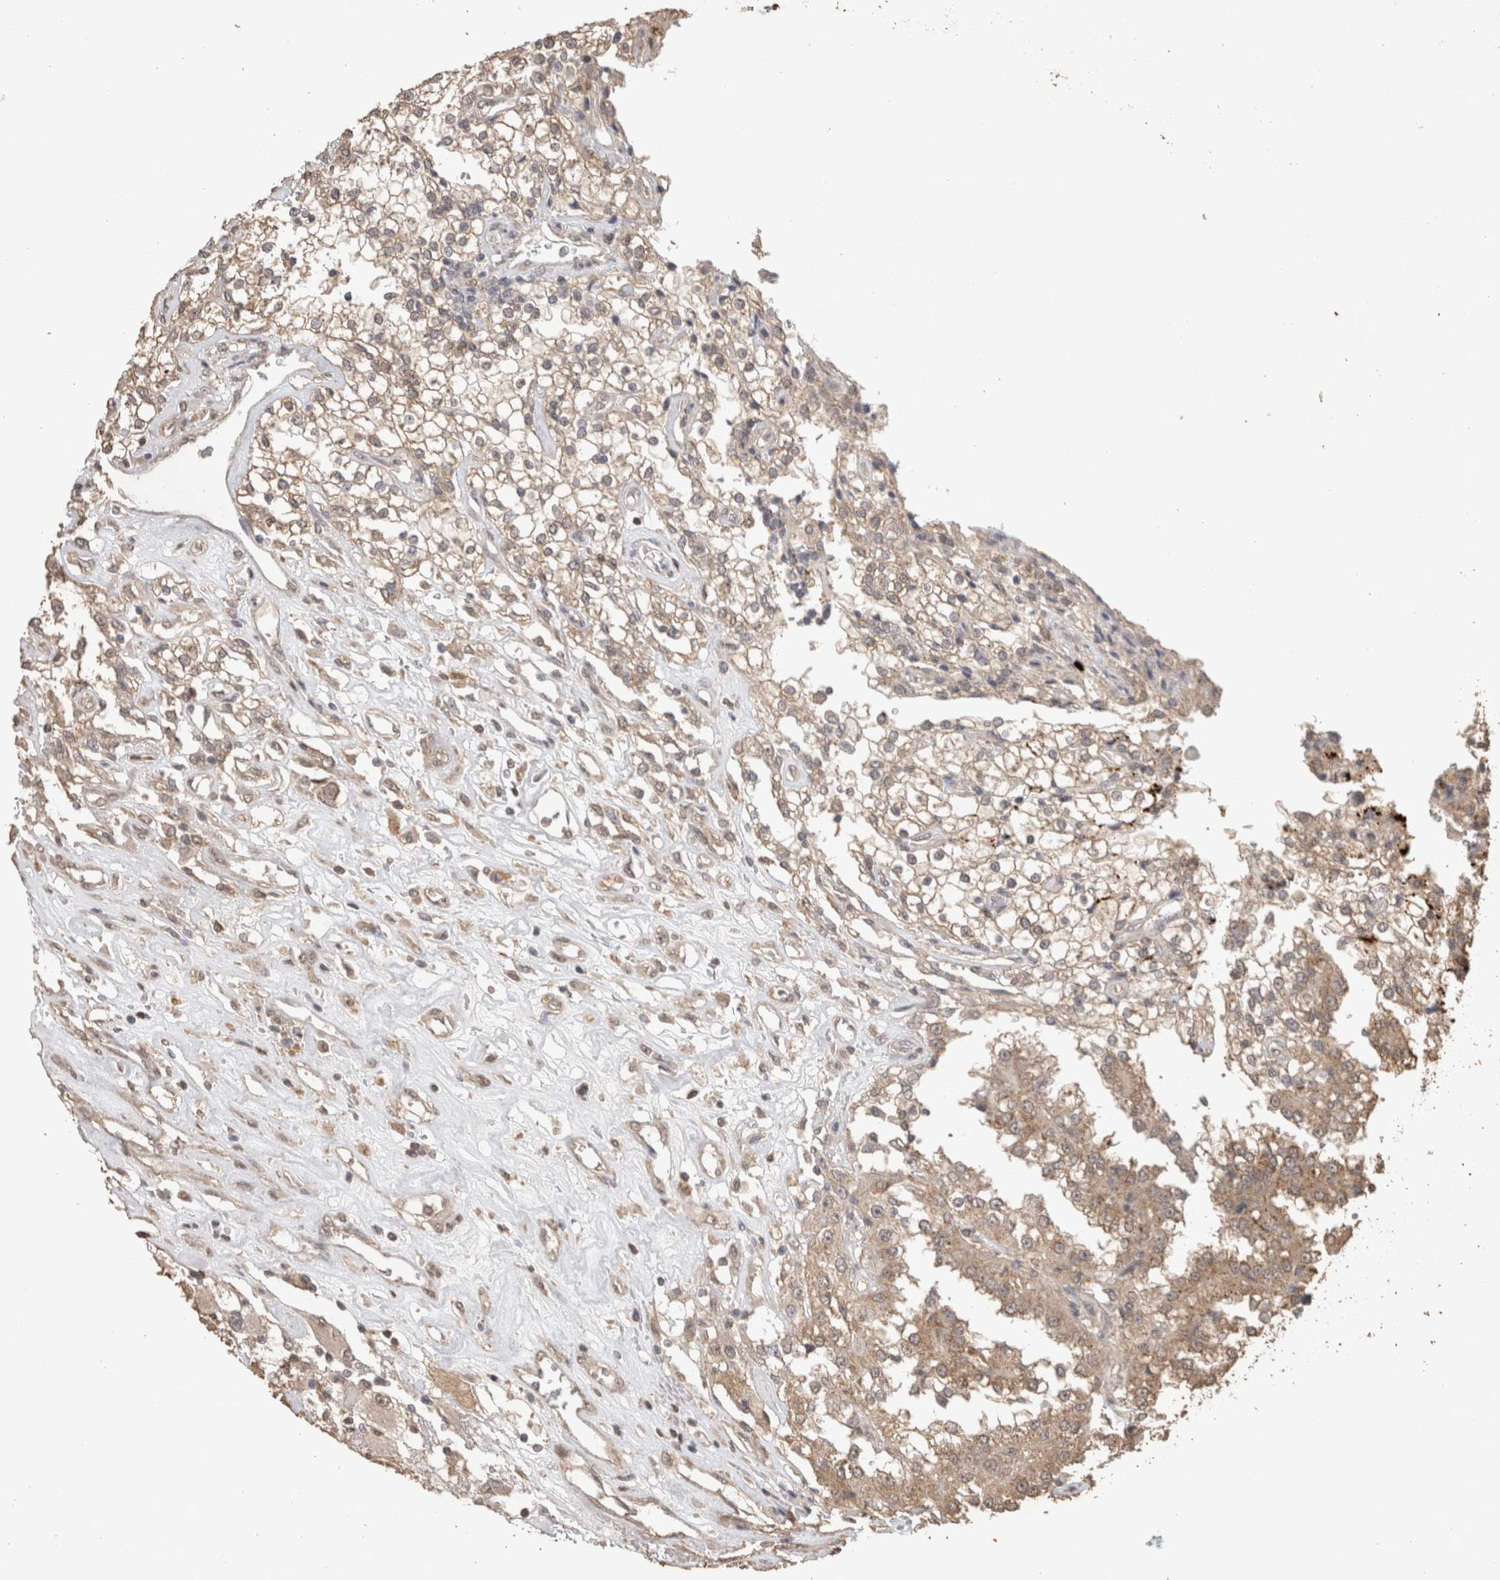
{"staining": {"intensity": "weak", "quantity": ">75%", "location": "cytoplasmic/membranous"}, "tissue": "renal cancer", "cell_type": "Tumor cells", "image_type": "cancer", "snomed": [{"axis": "morphology", "description": "Adenocarcinoma, NOS"}, {"axis": "topography", "description": "Kidney"}], "caption": "Weak cytoplasmic/membranous positivity is present in approximately >75% of tumor cells in renal adenocarcinoma. (Stains: DAB in brown, nuclei in blue, Microscopy: brightfield microscopy at high magnification).", "gene": "CX3CL1", "patient": {"sex": "female", "age": 52}}